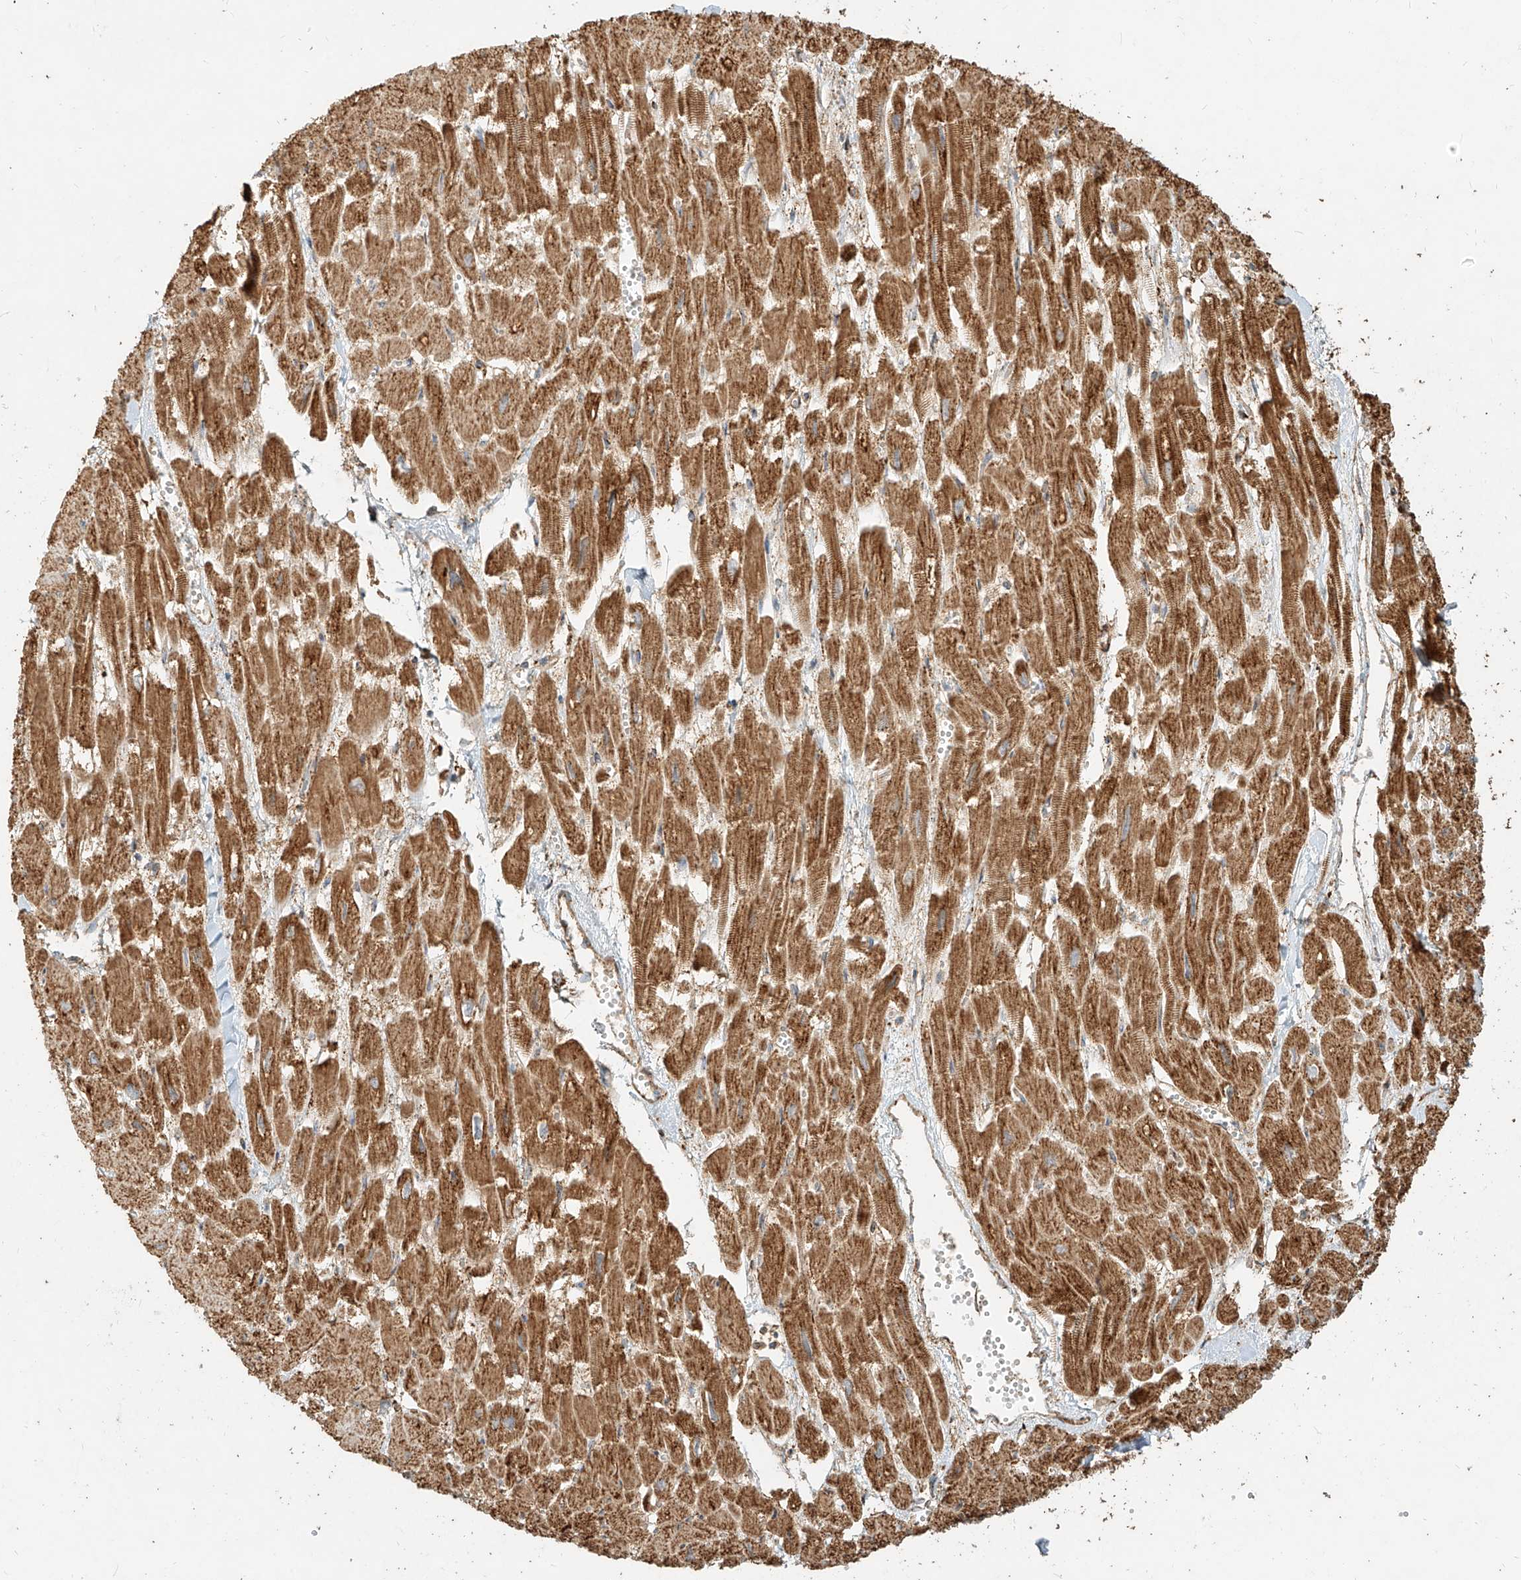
{"staining": {"intensity": "strong", "quantity": ">75%", "location": "cytoplasmic/membranous"}, "tissue": "heart muscle", "cell_type": "Cardiomyocytes", "image_type": "normal", "snomed": [{"axis": "morphology", "description": "Normal tissue, NOS"}, {"axis": "topography", "description": "Heart"}], "caption": "IHC (DAB (3,3'-diaminobenzidine)) staining of benign heart muscle demonstrates strong cytoplasmic/membranous protein positivity in about >75% of cardiomyocytes. (Brightfield microscopy of DAB IHC at high magnification).", "gene": "MTX2", "patient": {"sex": "male", "age": 54}}